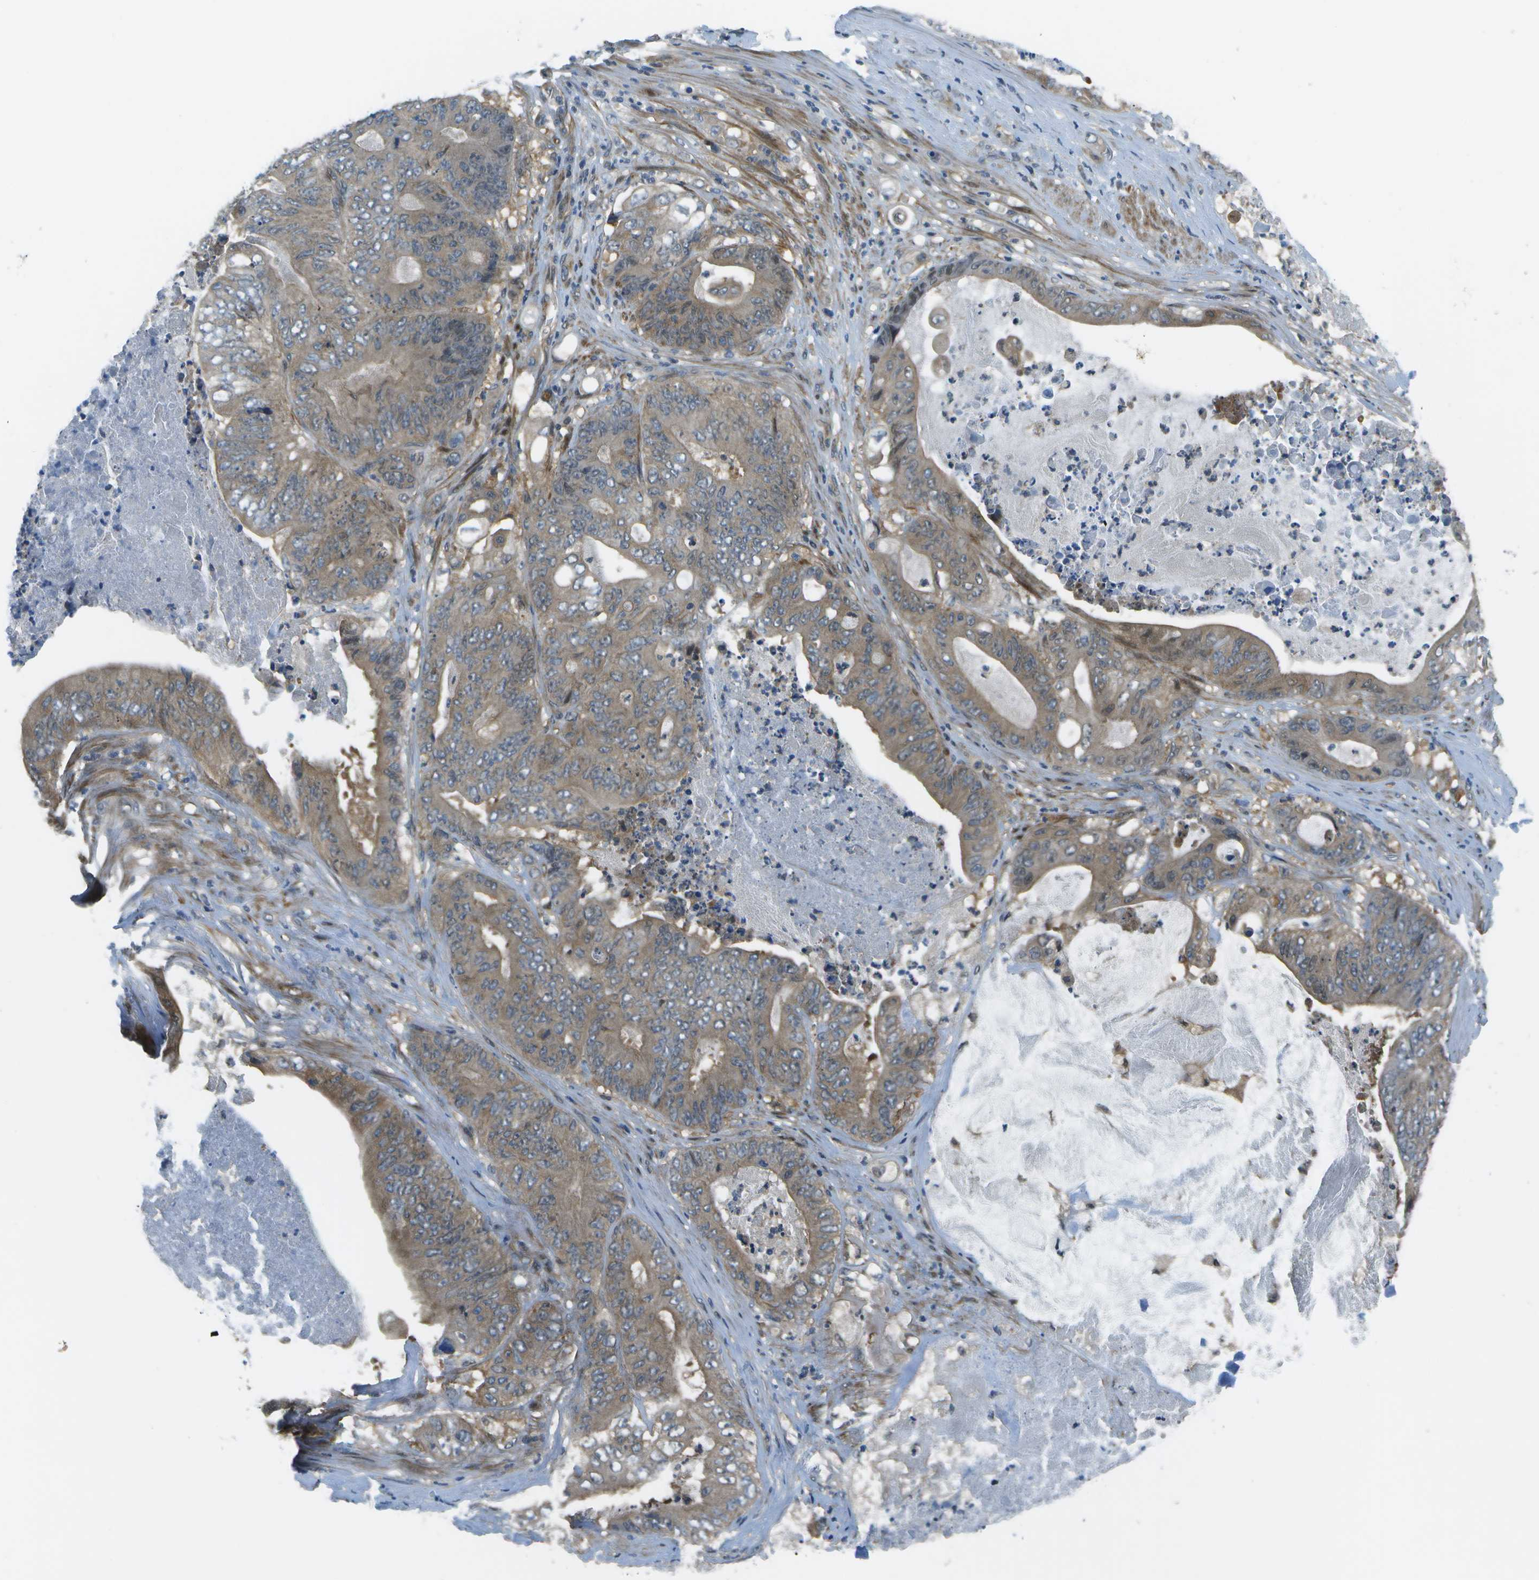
{"staining": {"intensity": "moderate", "quantity": ">75%", "location": "cytoplasmic/membranous"}, "tissue": "stomach cancer", "cell_type": "Tumor cells", "image_type": "cancer", "snomed": [{"axis": "morphology", "description": "Adenocarcinoma, NOS"}, {"axis": "topography", "description": "Stomach"}], "caption": "Protein staining of stomach cancer (adenocarcinoma) tissue exhibits moderate cytoplasmic/membranous staining in approximately >75% of tumor cells. The protein of interest is stained brown, and the nuclei are stained in blue (DAB IHC with brightfield microscopy, high magnification).", "gene": "ENPP5", "patient": {"sex": "female", "age": 73}}